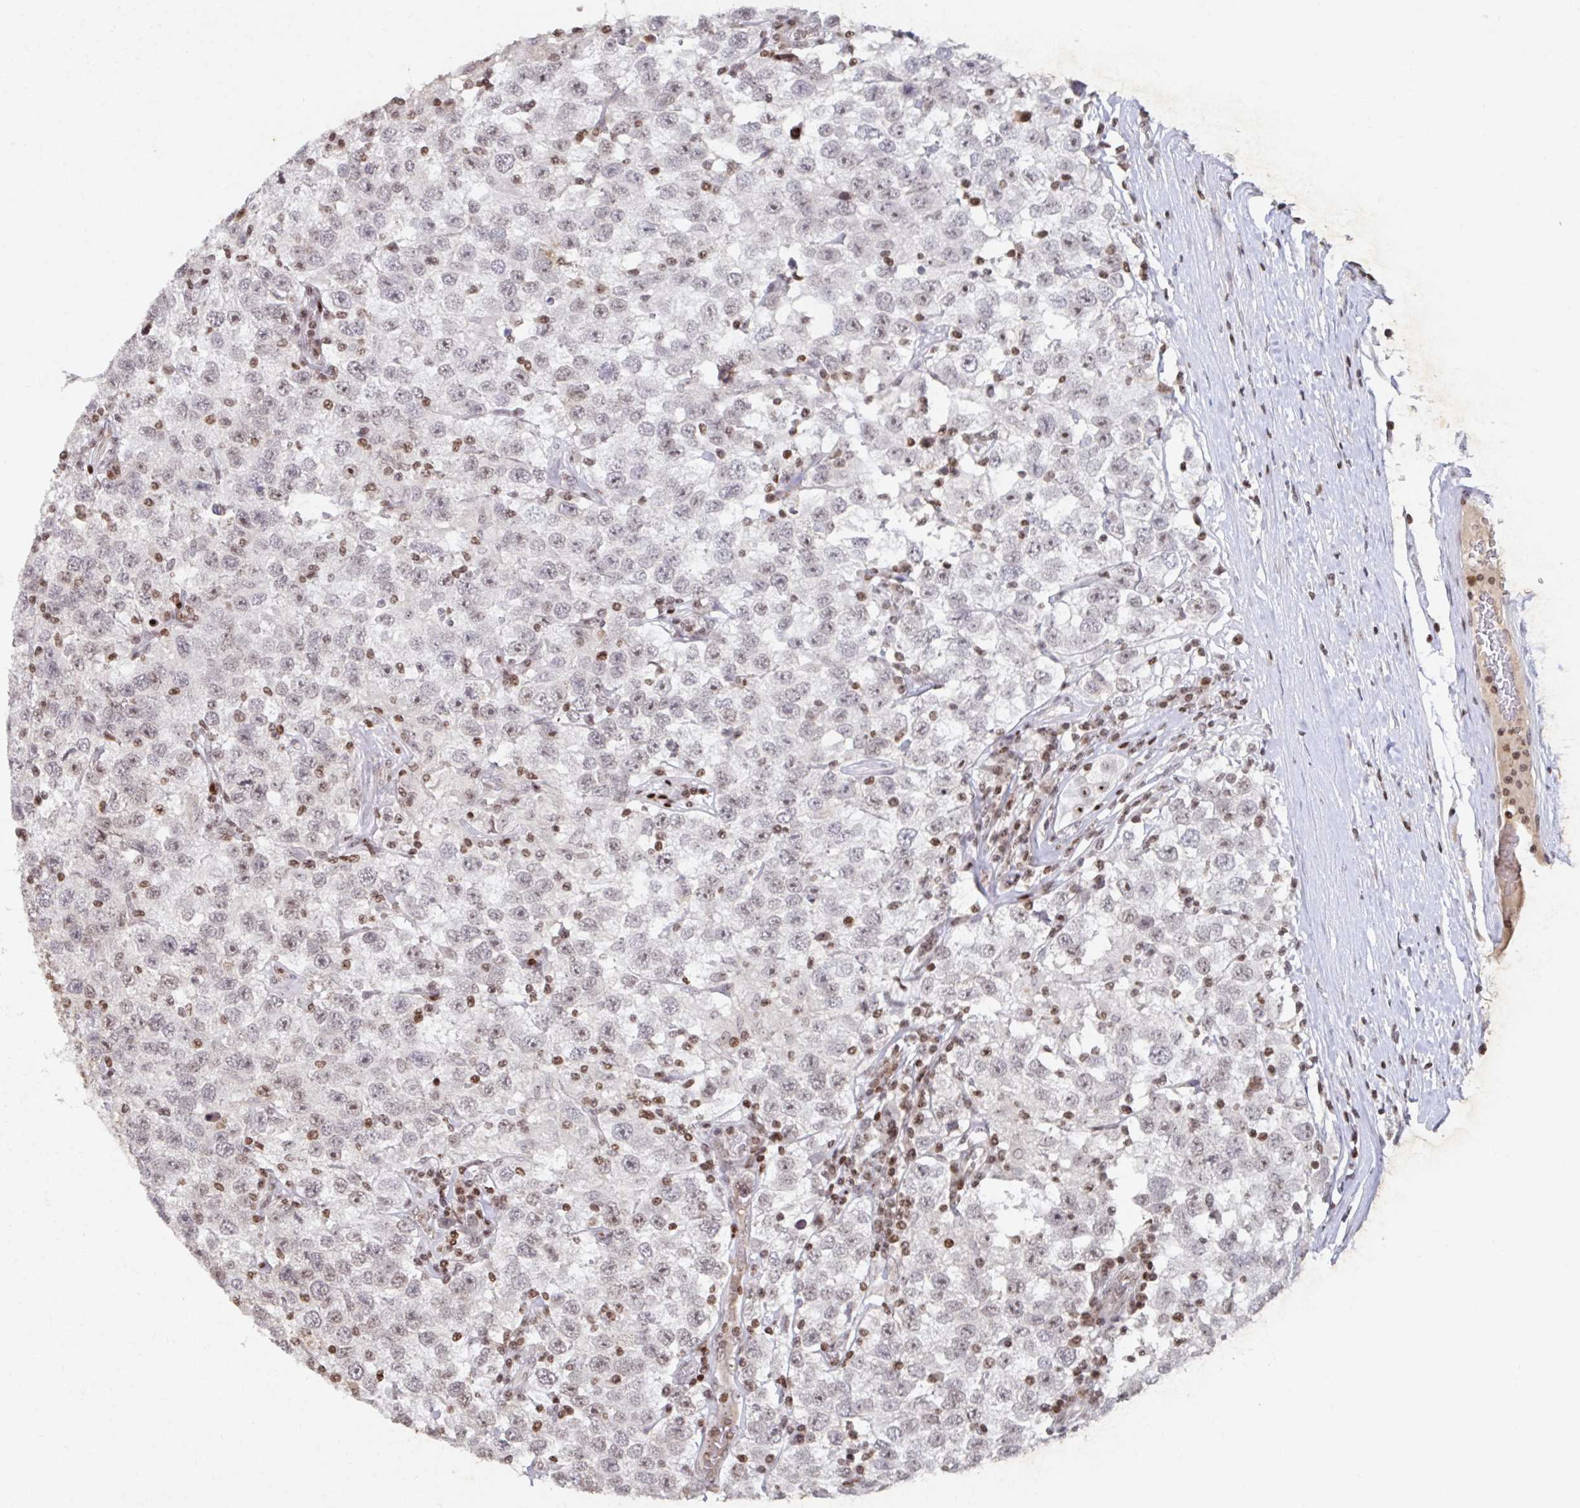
{"staining": {"intensity": "weak", "quantity": "25%-75%", "location": "nuclear"}, "tissue": "testis cancer", "cell_type": "Tumor cells", "image_type": "cancer", "snomed": [{"axis": "morphology", "description": "Seminoma, NOS"}, {"axis": "topography", "description": "Testis"}], "caption": "Immunohistochemical staining of human testis cancer reveals low levels of weak nuclear protein positivity in about 25%-75% of tumor cells. Using DAB (brown) and hematoxylin (blue) stains, captured at high magnification using brightfield microscopy.", "gene": "C19orf53", "patient": {"sex": "male", "age": 41}}